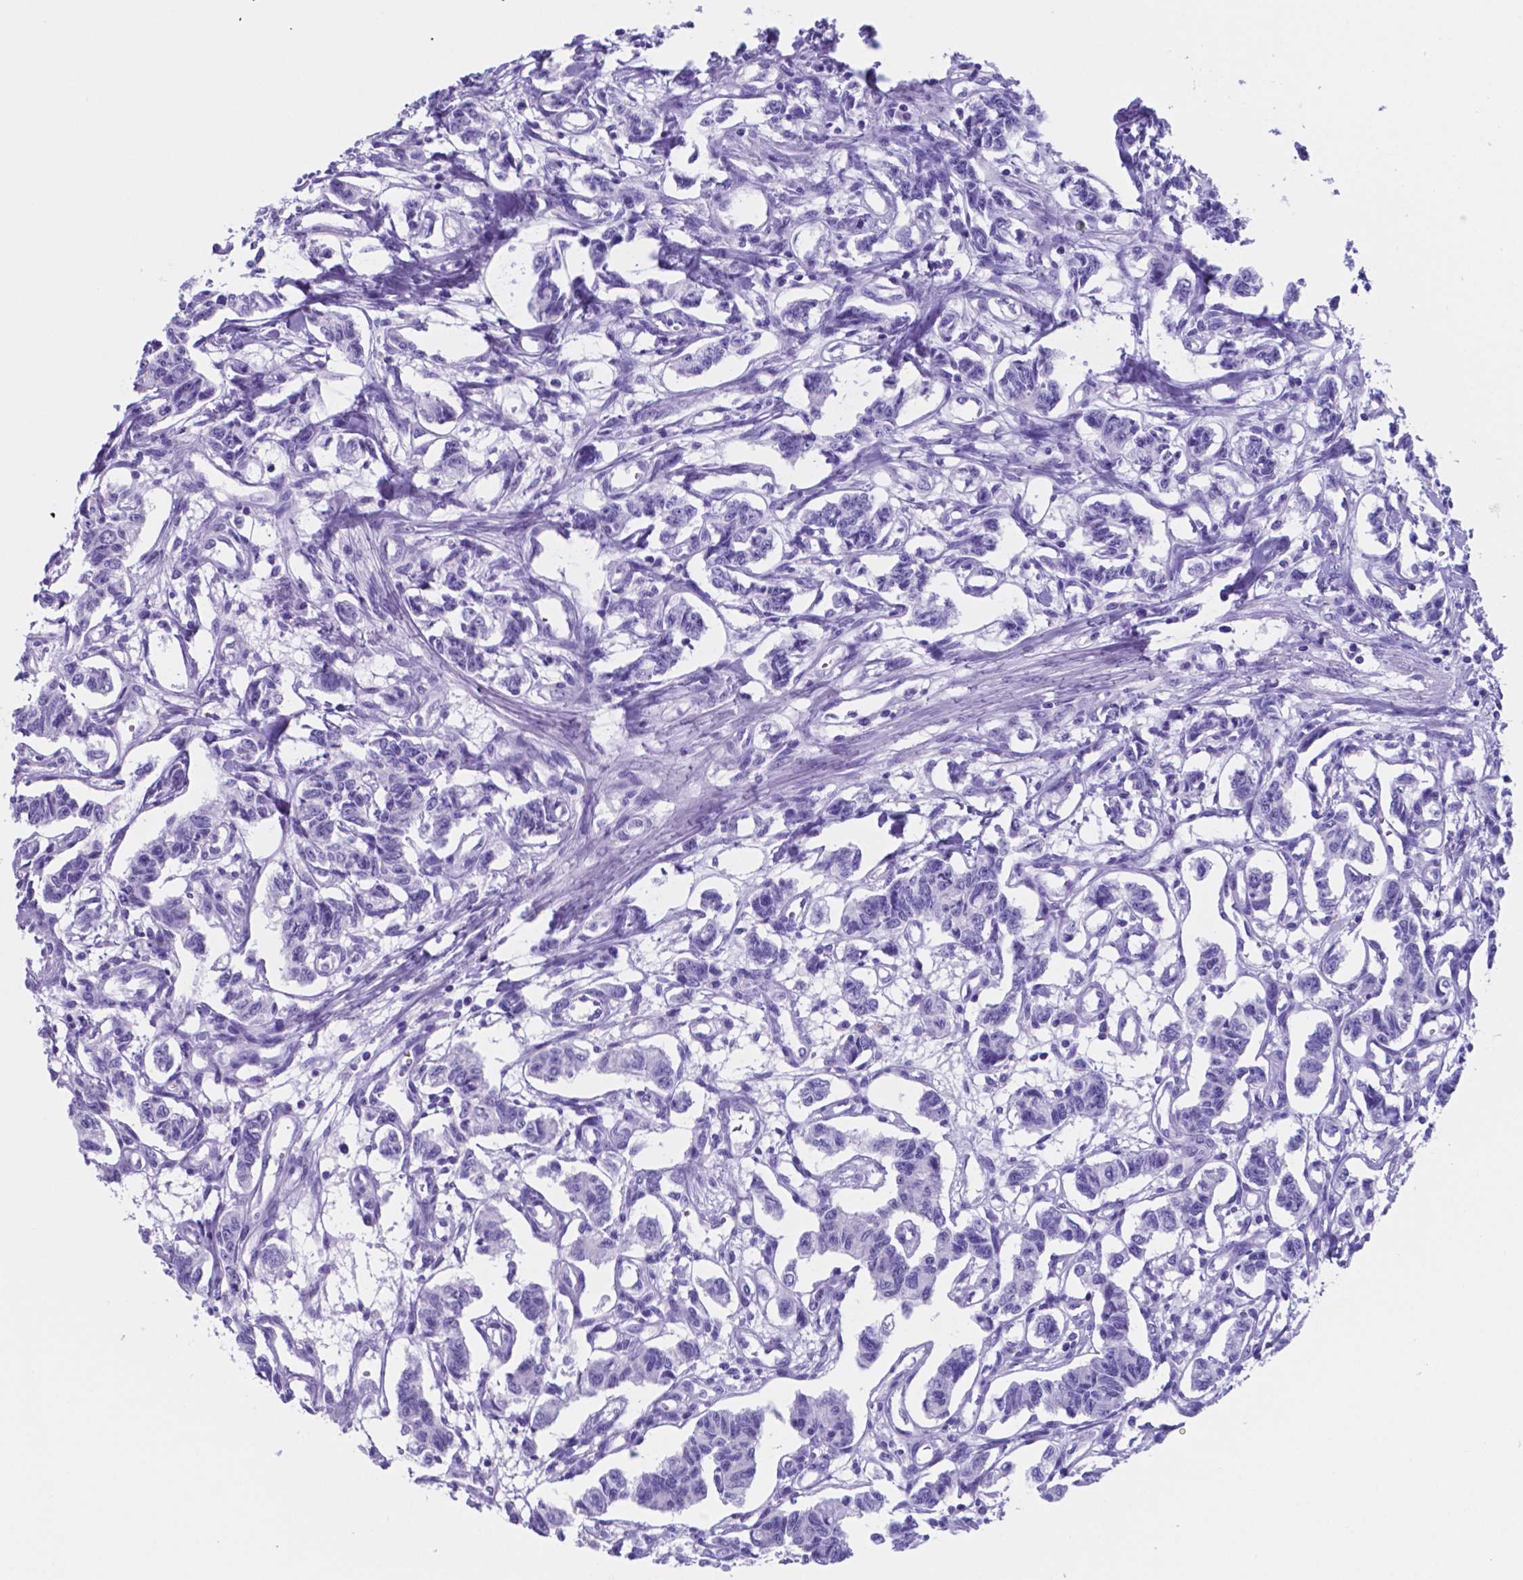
{"staining": {"intensity": "negative", "quantity": "none", "location": "none"}, "tissue": "carcinoid", "cell_type": "Tumor cells", "image_type": "cancer", "snomed": [{"axis": "morphology", "description": "Carcinoid, malignant, NOS"}, {"axis": "topography", "description": "Kidney"}], "caption": "The histopathology image demonstrates no significant positivity in tumor cells of carcinoid (malignant). (Brightfield microscopy of DAB immunohistochemistry (IHC) at high magnification).", "gene": "DNAAF8", "patient": {"sex": "female", "age": 41}}